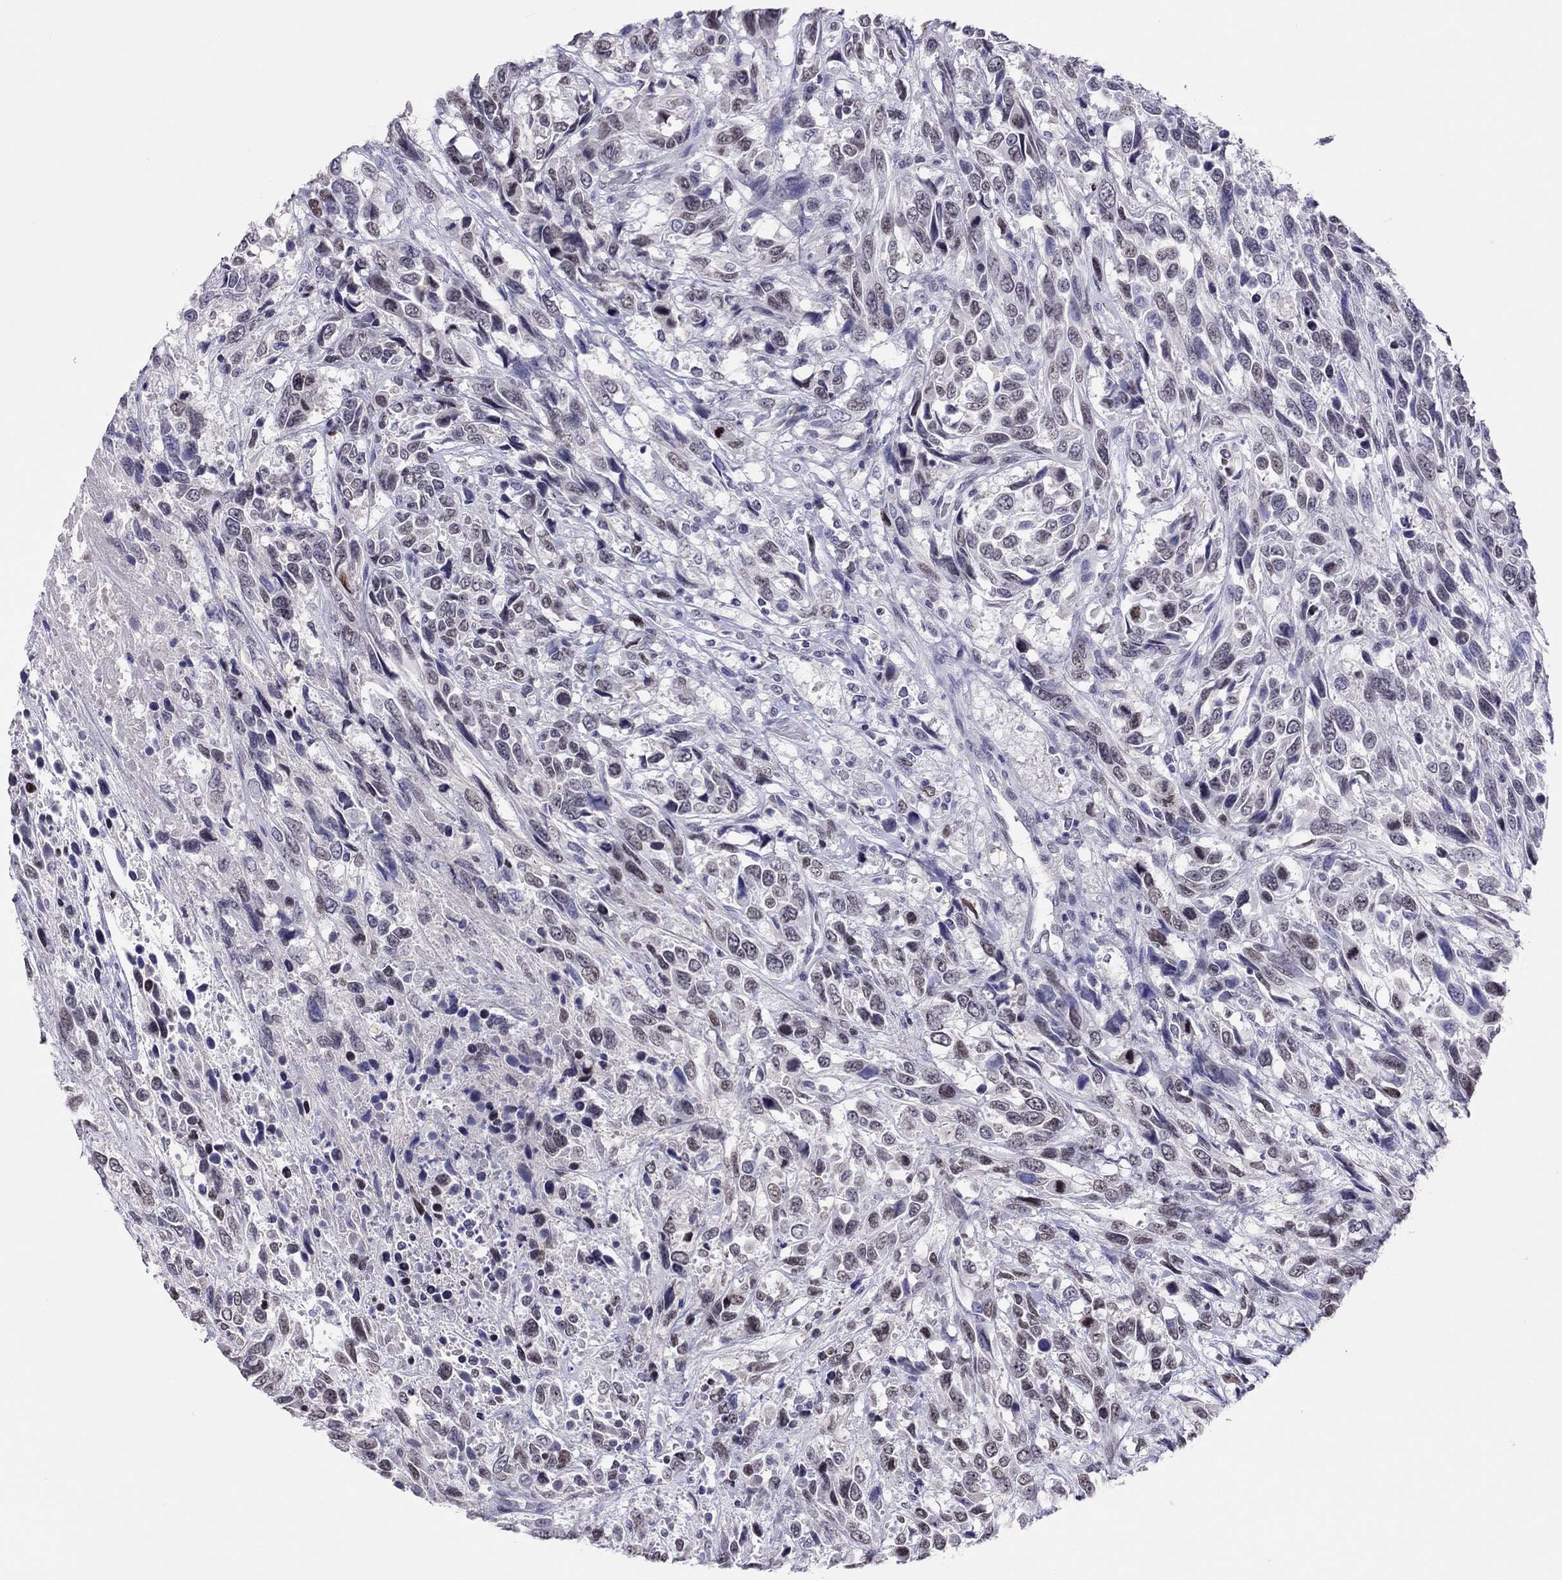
{"staining": {"intensity": "weak", "quantity": "<25%", "location": "nuclear"}, "tissue": "urothelial cancer", "cell_type": "Tumor cells", "image_type": "cancer", "snomed": [{"axis": "morphology", "description": "Urothelial carcinoma, High grade"}, {"axis": "topography", "description": "Urinary bladder"}], "caption": "Image shows no significant protein staining in tumor cells of urothelial cancer.", "gene": "JHY", "patient": {"sex": "female", "age": 70}}